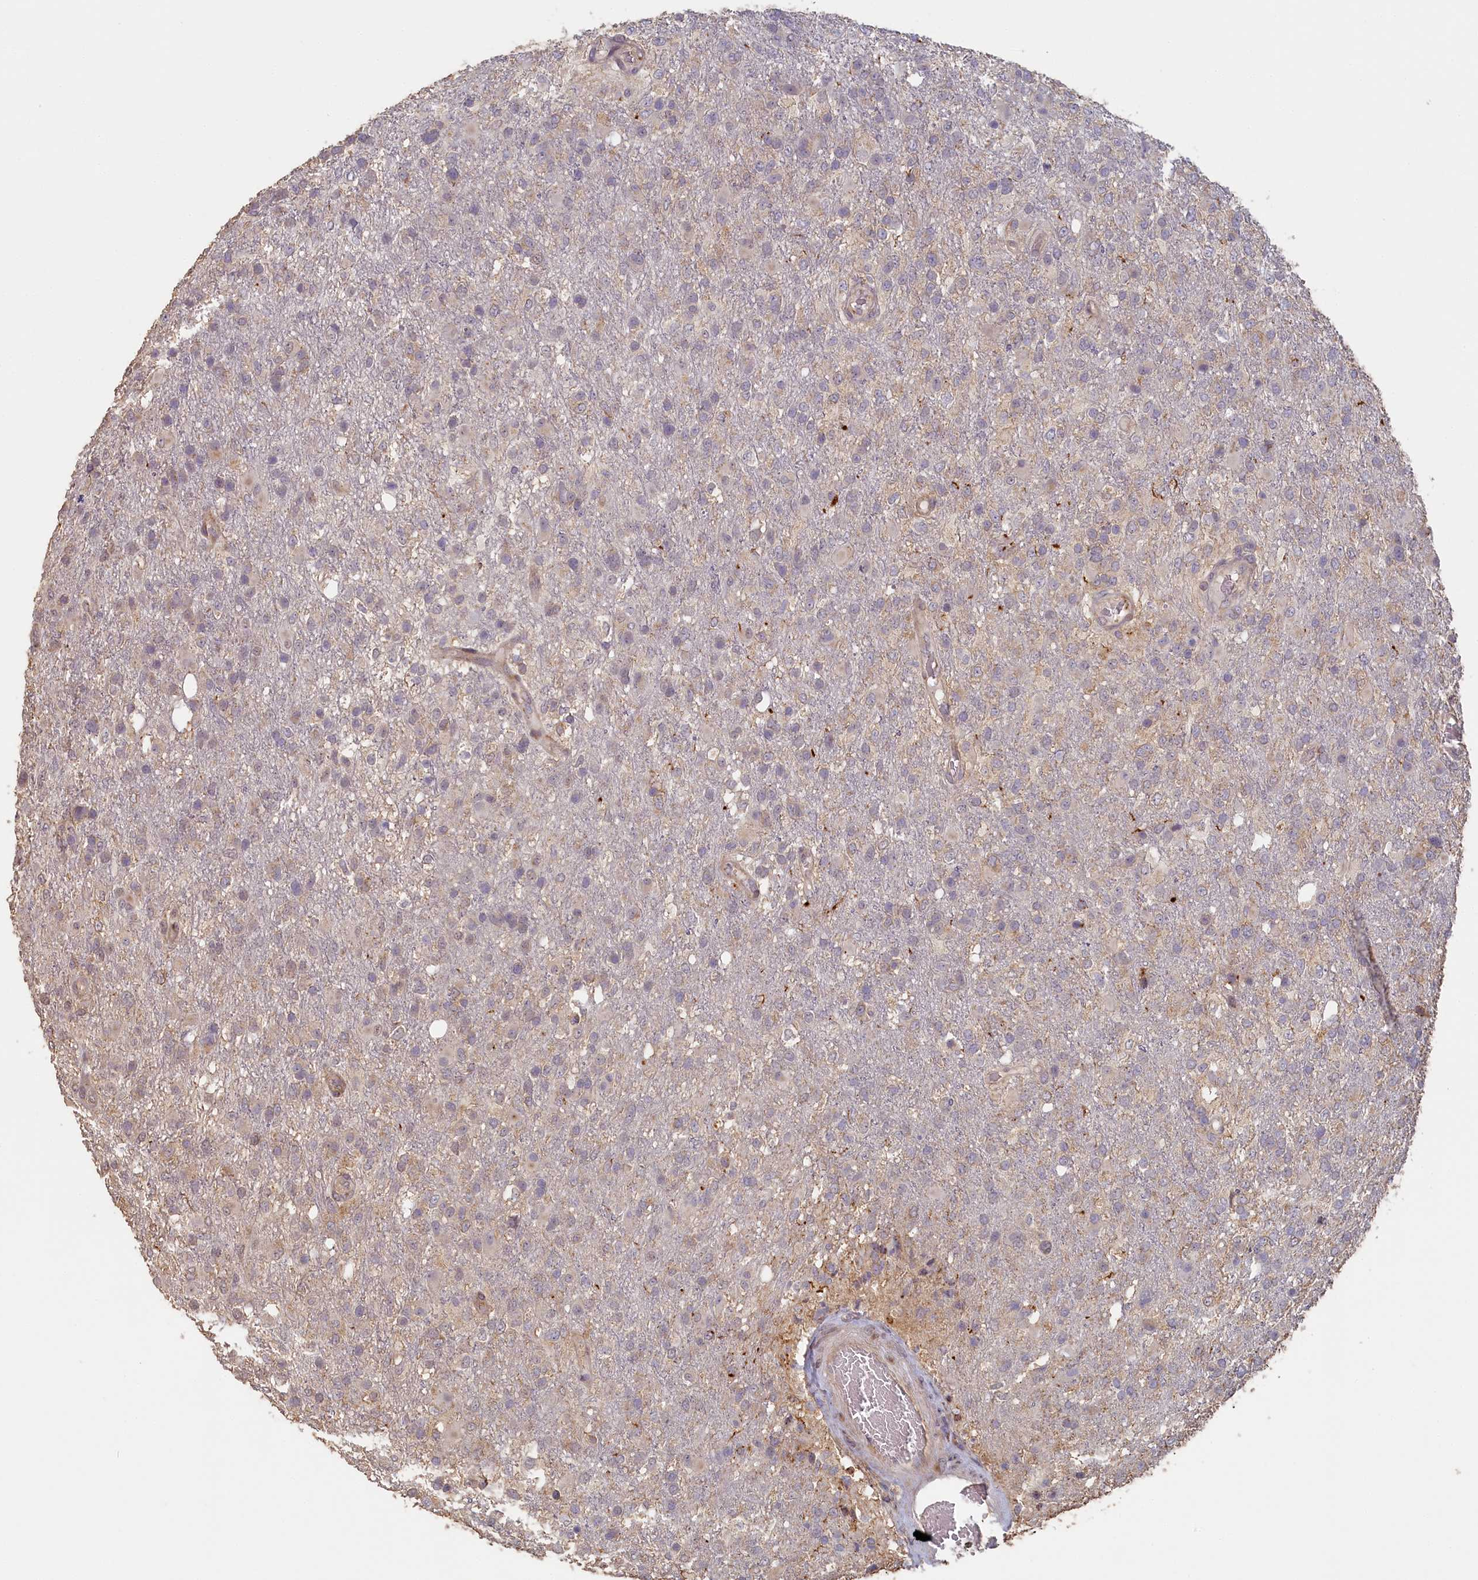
{"staining": {"intensity": "negative", "quantity": "none", "location": "none"}, "tissue": "glioma", "cell_type": "Tumor cells", "image_type": "cancer", "snomed": [{"axis": "morphology", "description": "Glioma, malignant, High grade"}, {"axis": "topography", "description": "Brain"}], "caption": "Glioma was stained to show a protein in brown. There is no significant staining in tumor cells.", "gene": "STX16", "patient": {"sex": "female", "age": 74}}